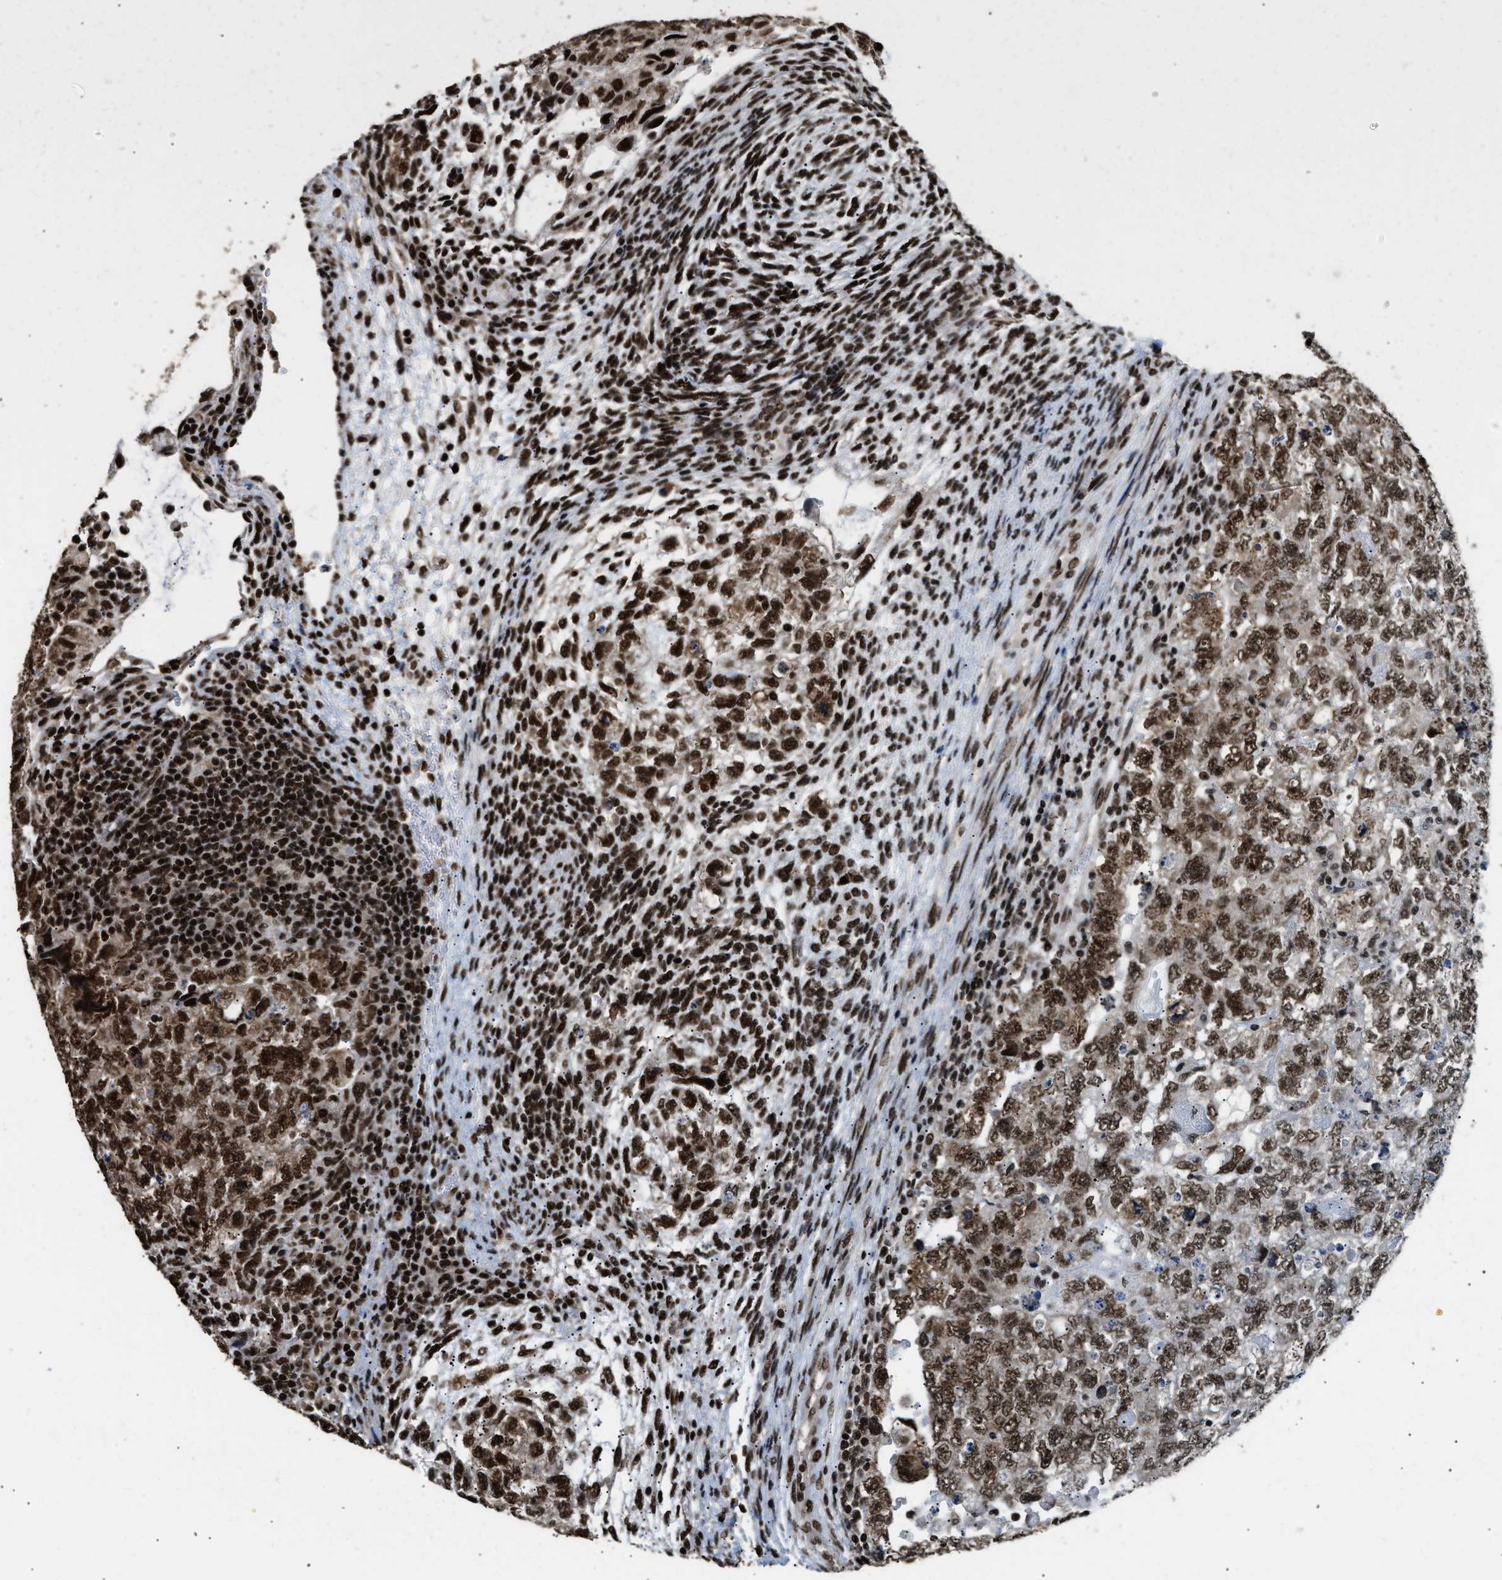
{"staining": {"intensity": "strong", "quantity": ">75%", "location": "nuclear"}, "tissue": "testis cancer", "cell_type": "Tumor cells", "image_type": "cancer", "snomed": [{"axis": "morphology", "description": "Carcinoma, Embryonal, NOS"}, {"axis": "topography", "description": "Testis"}], "caption": "A histopathology image showing strong nuclear expression in approximately >75% of tumor cells in embryonal carcinoma (testis), as visualized by brown immunohistochemical staining.", "gene": "RAD21", "patient": {"sex": "male", "age": 36}}